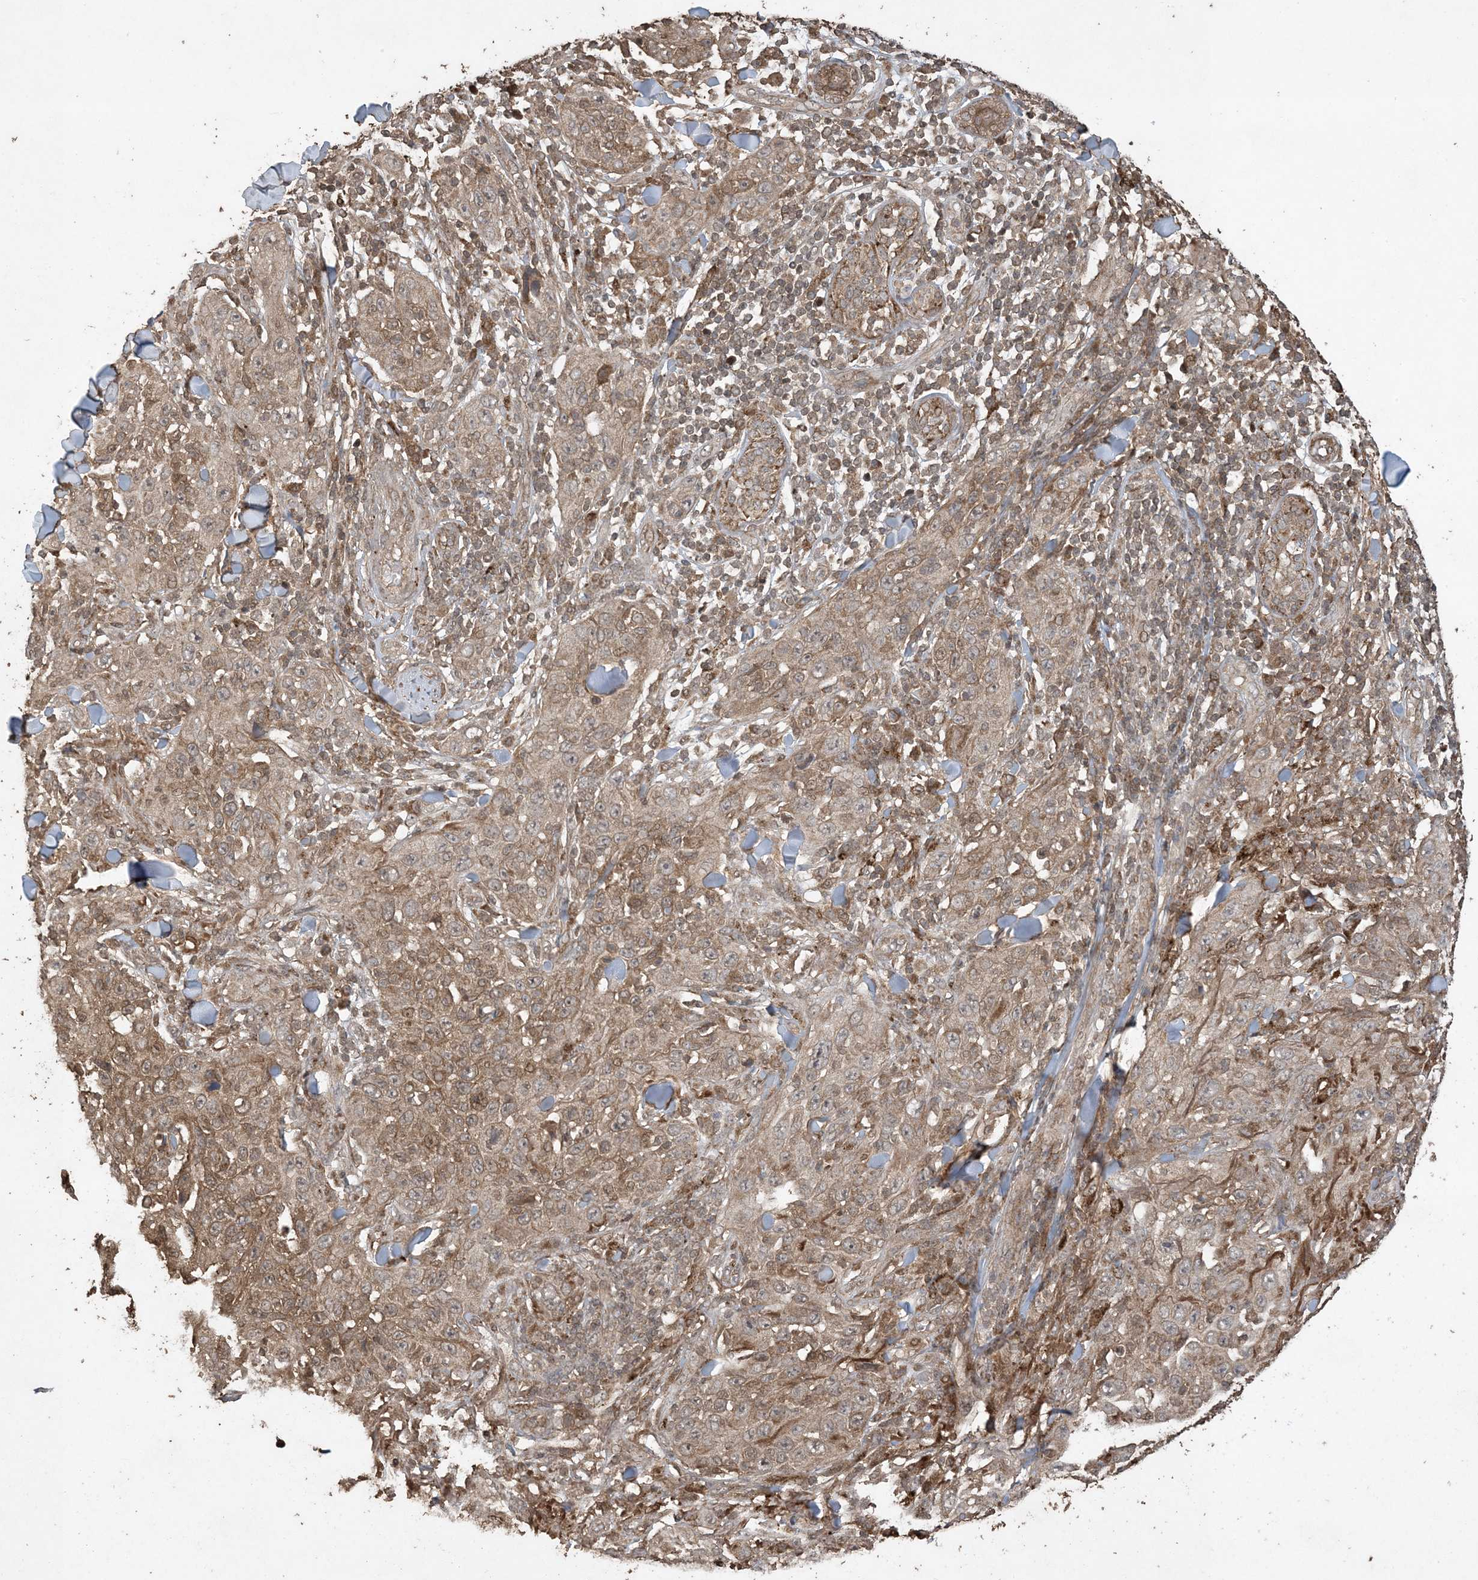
{"staining": {"intensity": "moderate", "quantity": ">75%", "location": "cytoplasmic/membranous"}, "tissue": "skin cancer", "cell_type": "Tumor cells", "image_type": "cancer", "snomed": [{"axis": "morphology", "description": "Squamous cell carcinoma, NOS"}, {"axis": "topography", "description": "Skin"}], "caption": "Human skin cancer stained with a protein marker reveals moderate staining in tumor cells.", "gene": "EFCAB8", "patient": {"sex": "female", "age": 88}}